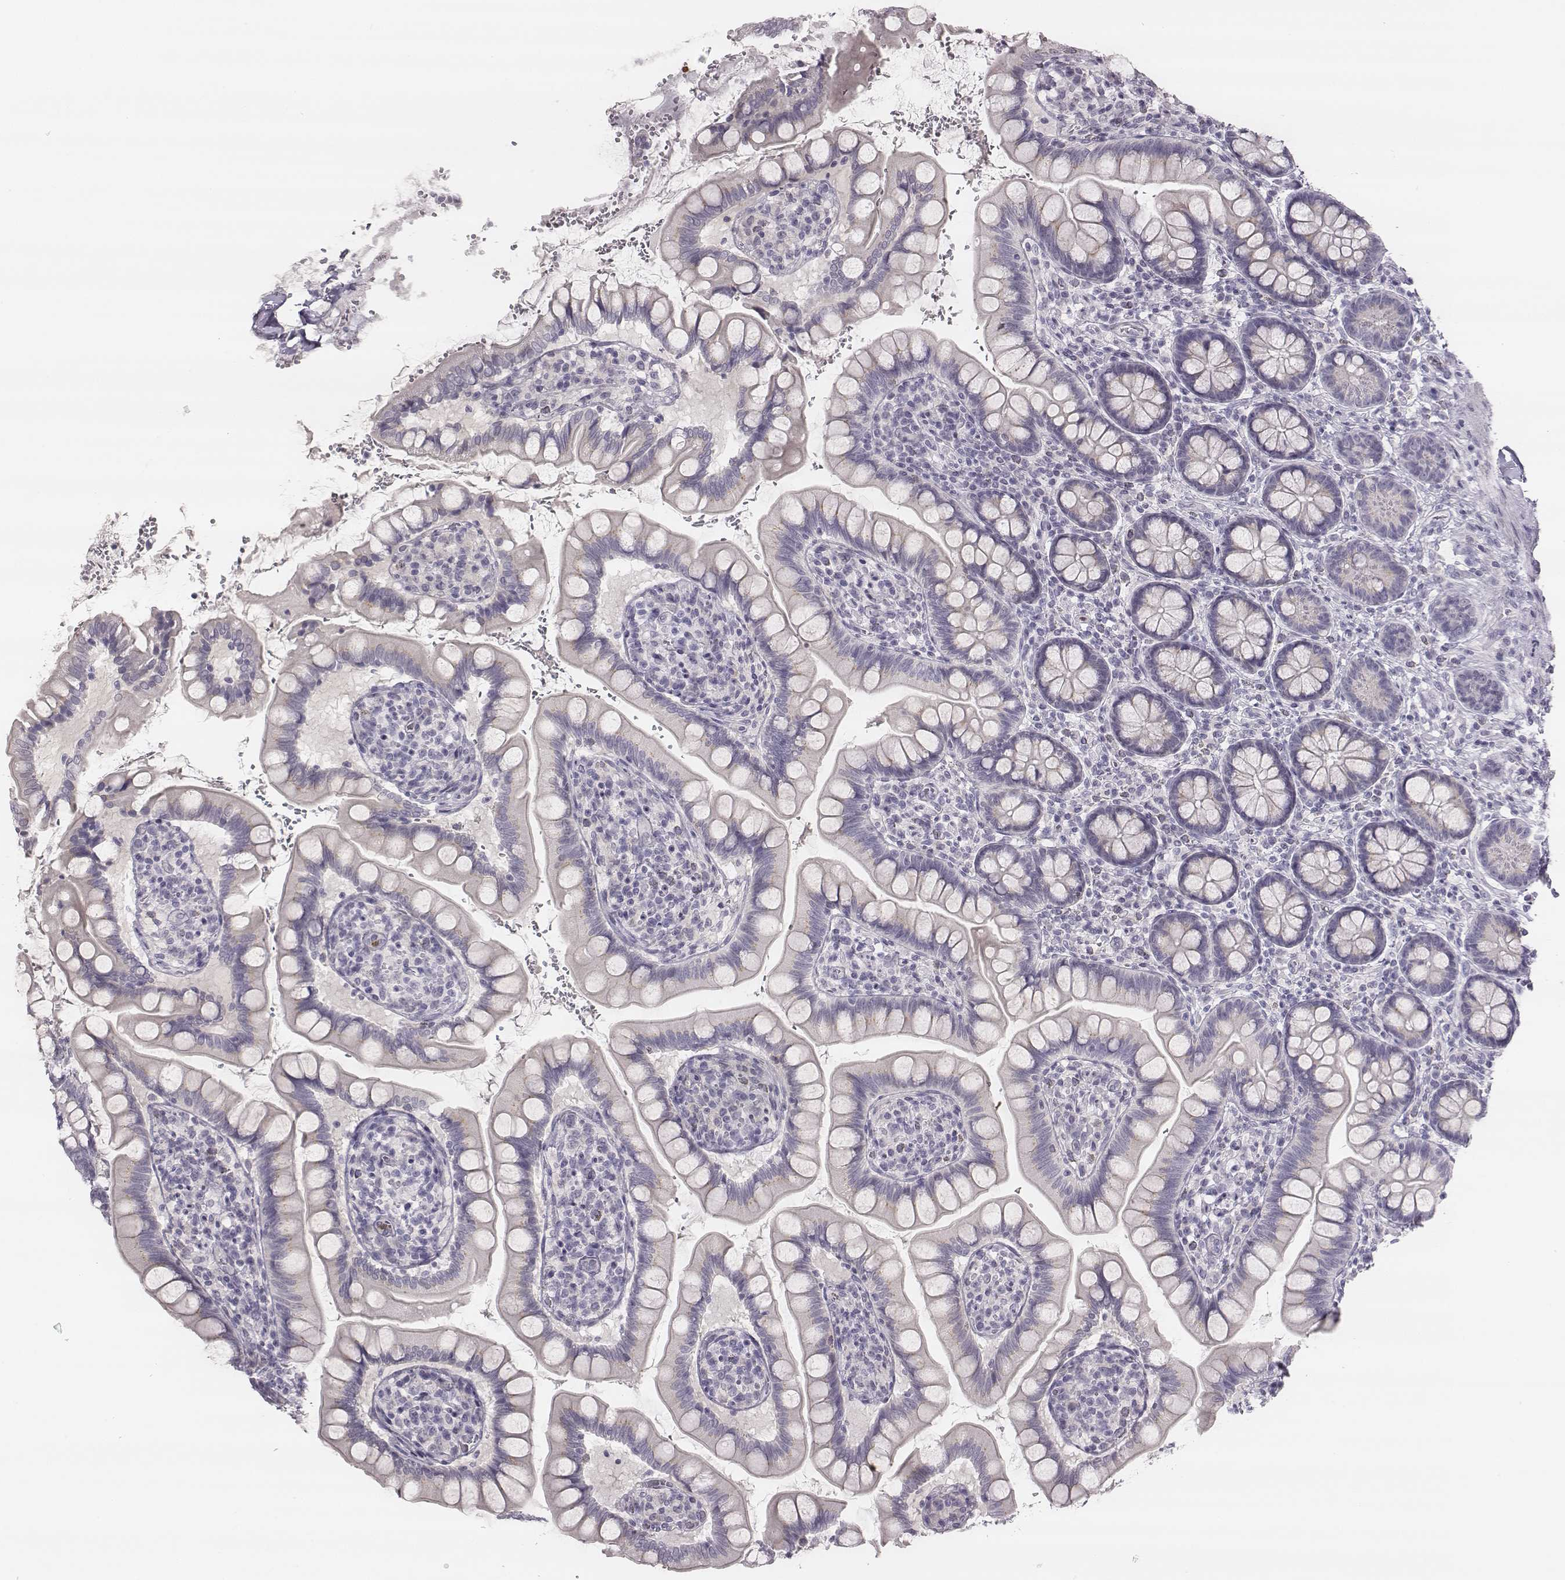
{"staining": {"intensity": "negative", "quantity": "none", "location": "none"}, "tissue": "small intestine", "cell_type": "Glandular cells", "image_type": "normal", "snomed": [{"axis": "morphology", "description": "Normal tissue, NOS"}, {"axis": "topography", "description": "Small intestine"}], "caption": "An image of small intestine stained for a protein demonstrates no brown staining in glandular cells. (DAB (3,3'-diaminobenzidine) immunohistochemistry (IHC) with hematoxylin counter stain).", "gene": "KCNJ12", "patient": {"sex": "female", "age": 56}}